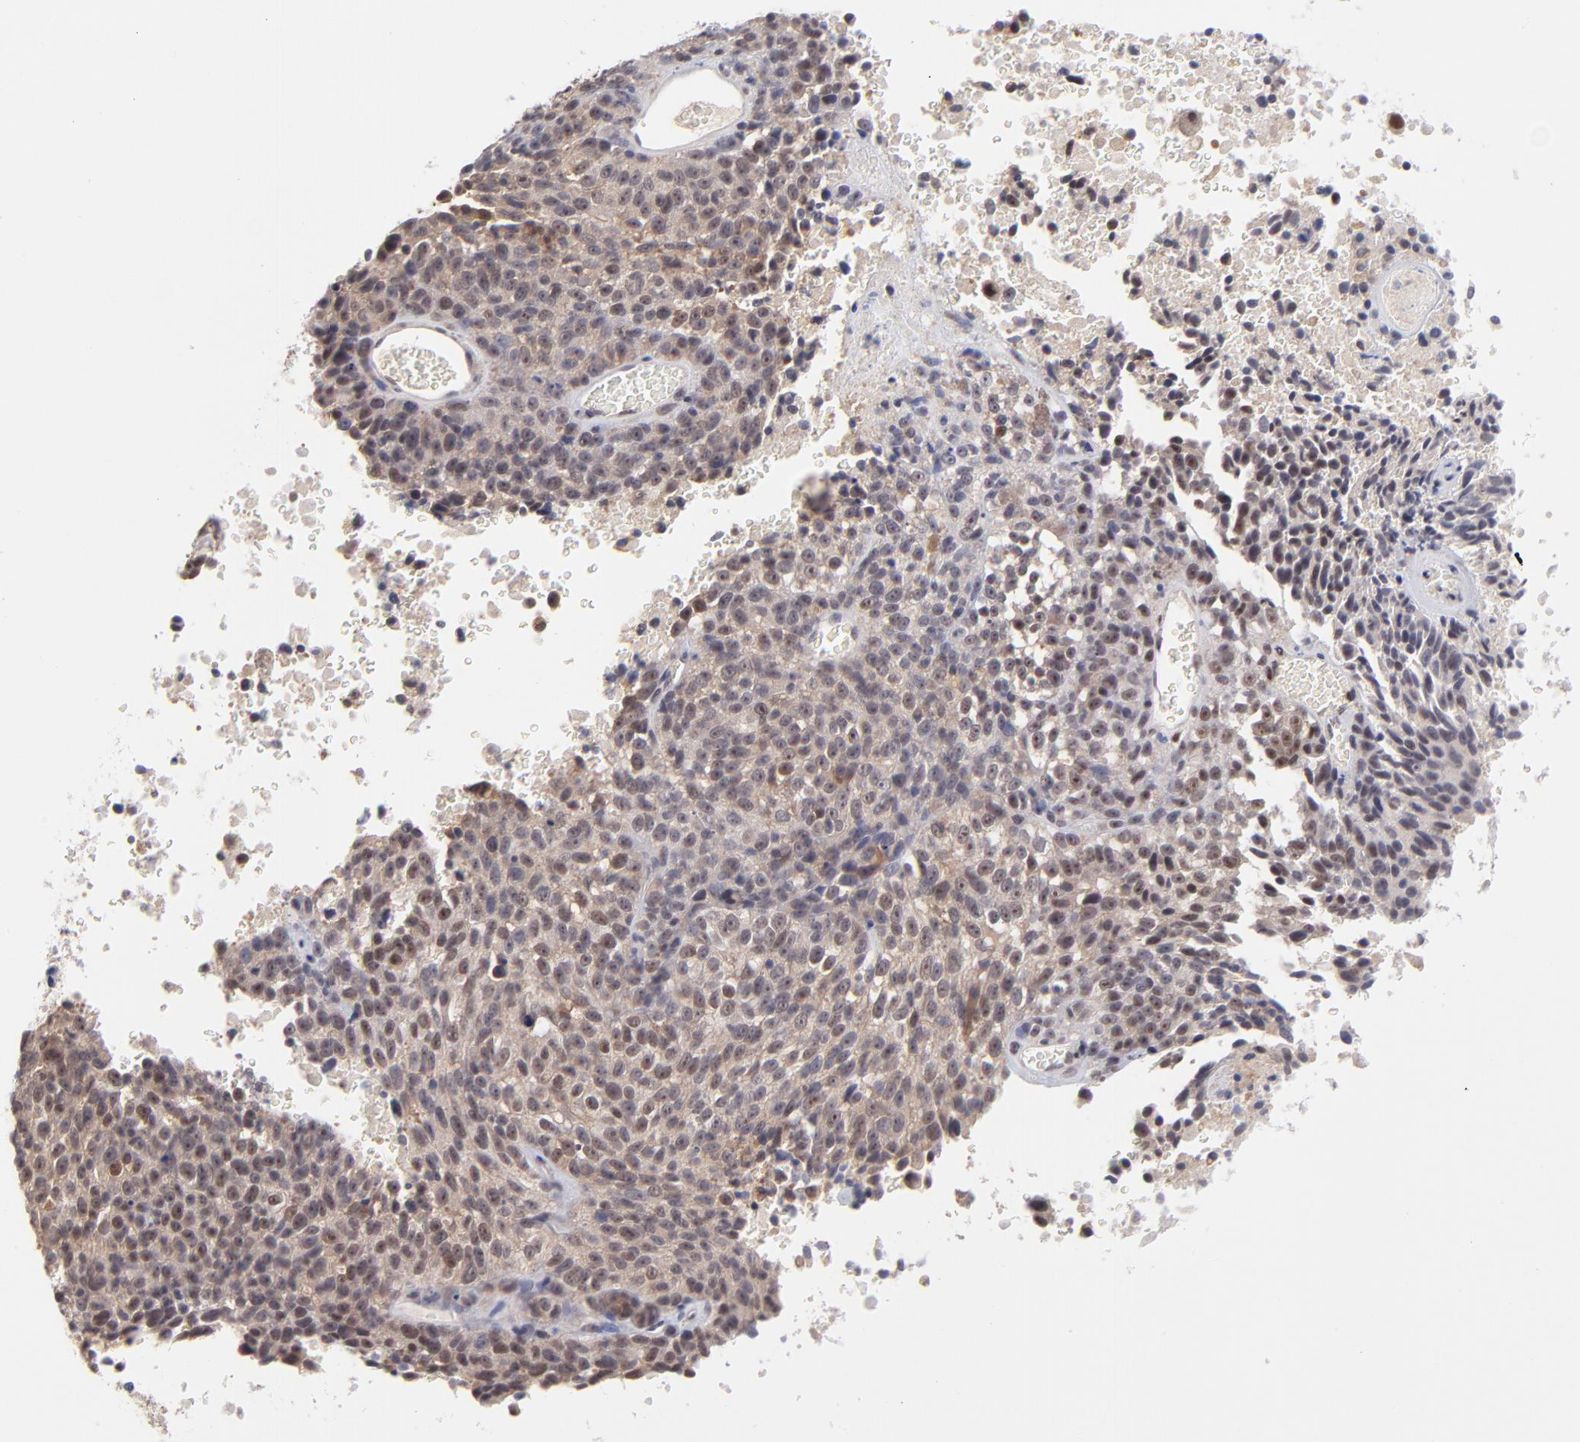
{"staining": {"intensity": "weak", "quantity": ">75%", "location": "cytoplasmic/membranous"}, "tissue": "melanoma", "cell_type": "Tumor cells", "image_type": "cancer", "snomed": [{"axis": "morphology", "description": "Malignant melanoma, Metastatic site"}, {"axis": "topography", "description": "Cerebral cortex"}], "caption": "The immunohistochemical stain labels weak cytoplasmic/membranous positivity in tumor cells of melanoma tissue.", "gene": "UBE2E3", "patient": {"sex": "female", "age": 52}}